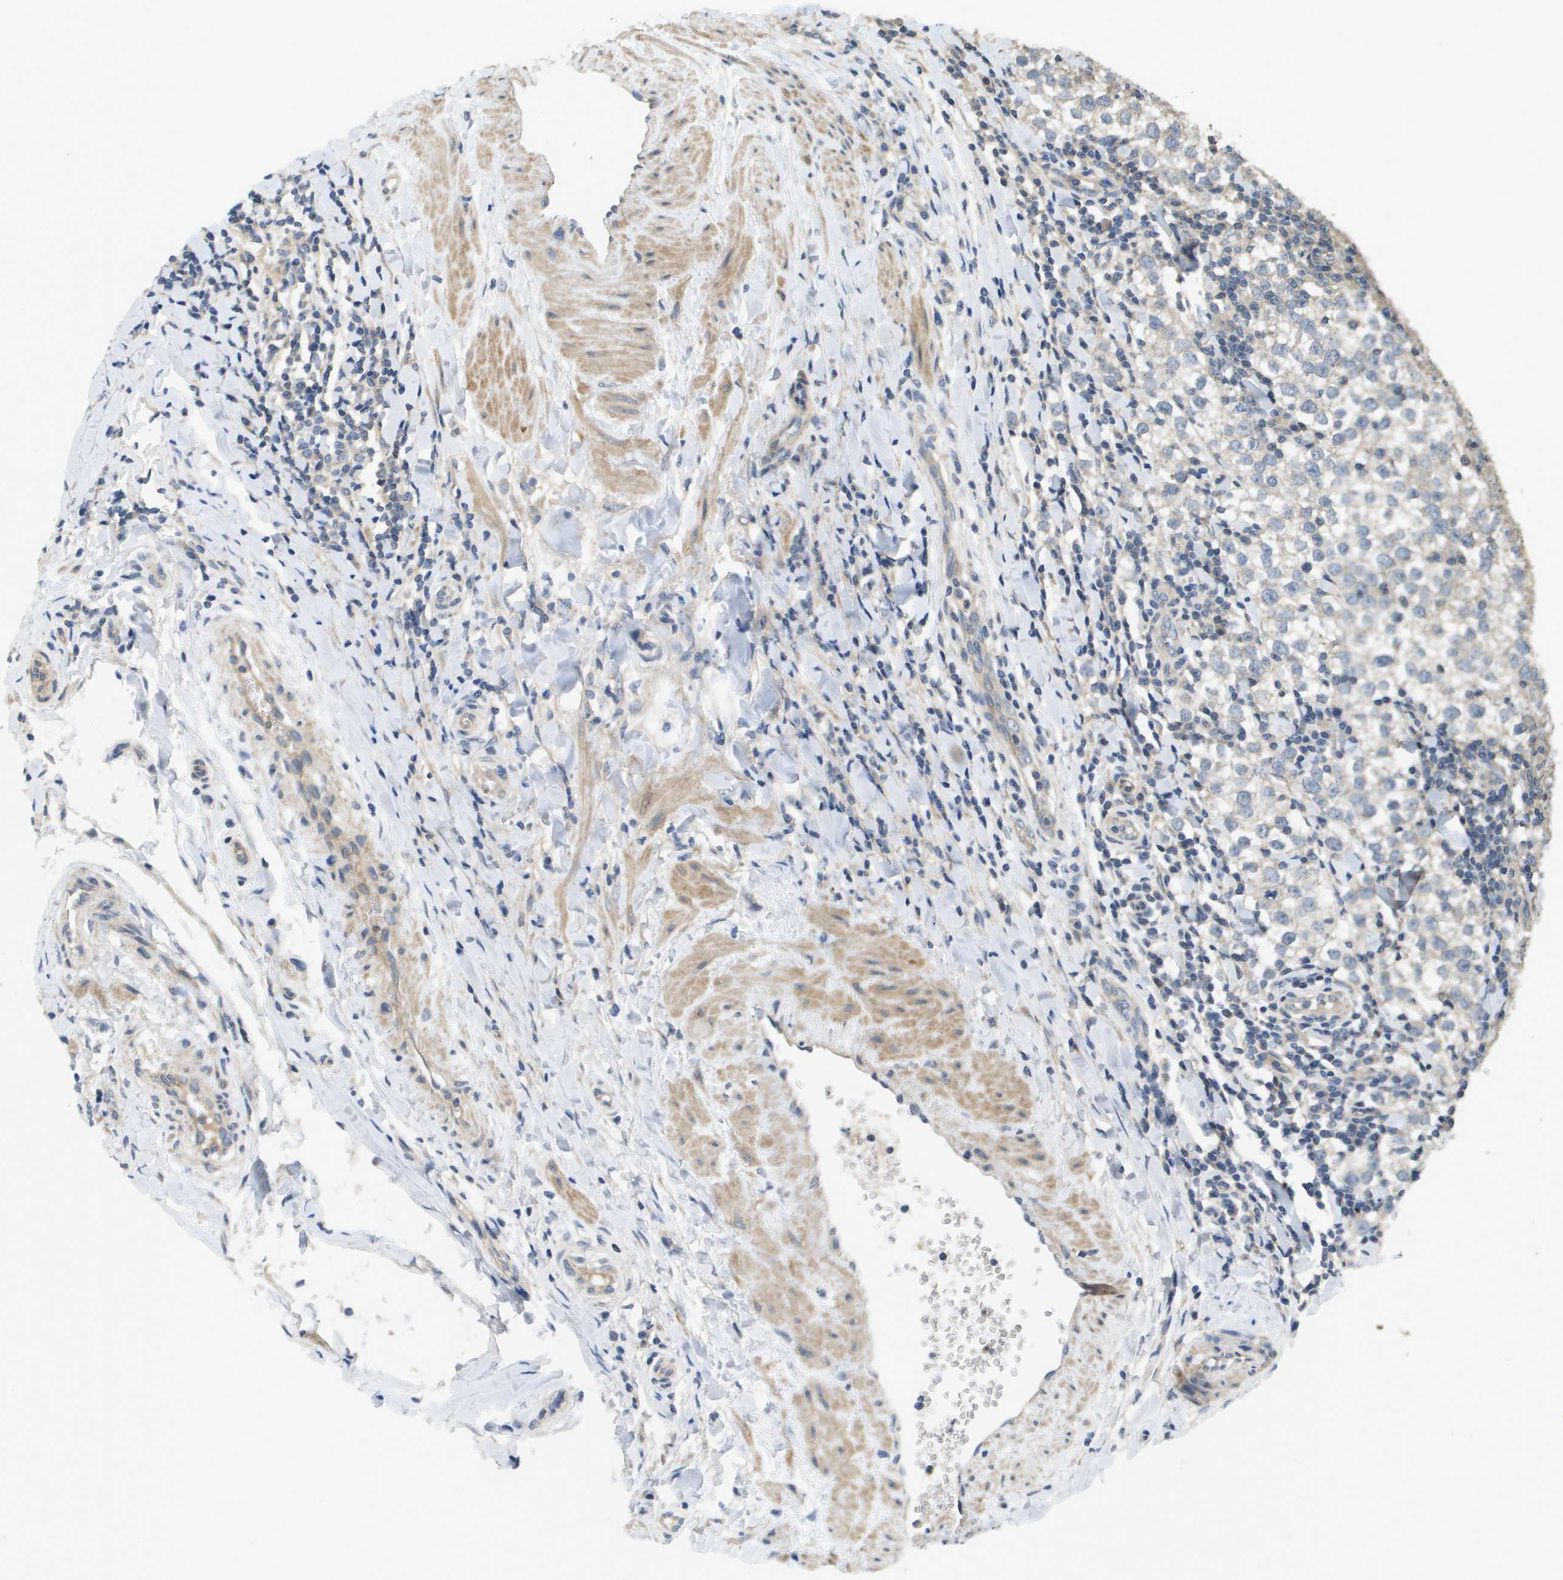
{"staining": {"intensity": "weak", "quantity": "<25%", "location": "cytoplasmic/membranous"}, "tissue": "testis cancer", "cell_type": "Tumor cells", "image_type": "cancer", "snomed": [{"axis": "morphology", "description": "Seminoma, NOS"}, {"axis": "morphology", "description": "Carcinoma, Embryonal, NOS"}, {"axis": "topography", "description": "Testis"}], "caption": "The micrograph reveals no significant staining in tumor cells of testis cancer.", "gene": "KRT23", "patient": {"sex": "male", "age": 36}}